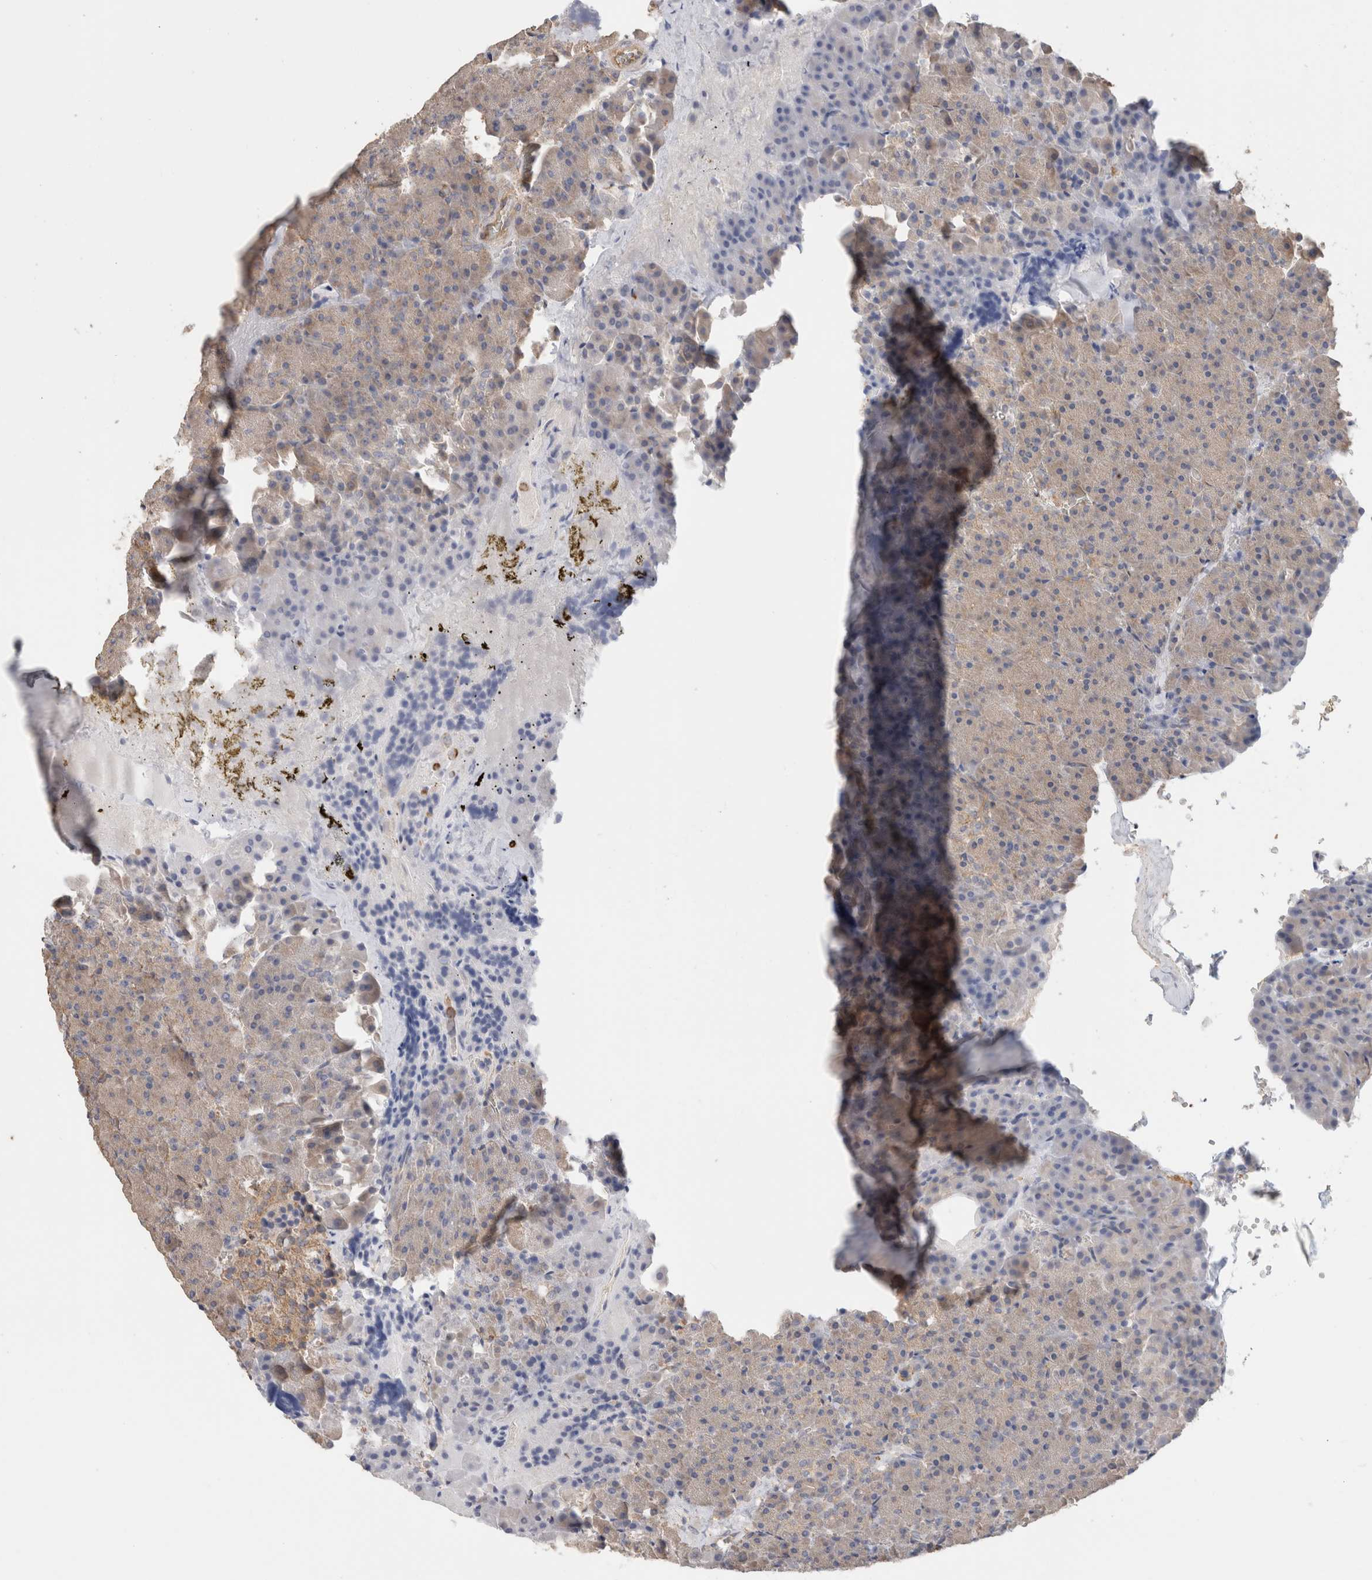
{"staining": {"intensity": "weak", "quantity": "<25%", "location": "cytoplasmic/membranous"}, "tissue": "pancreas", "cell_type": "Exocrine glandular cells", "image_type": "normal", "snomed": [{"axis": "morphology", "description": "Normal tissue, NOS"}, {"axis": "morphology", "description": "Carcinoid, malignant, NOS"}, {"axis": "topography", "description": "Pancreas"}], "caption": "Immunohistochemistry photomicrograph of benign pancreas: human pancreas stained with DAB (3,3'-diaminobenzidine) exhibits no significant protein expression in exocrine glandular cells.", "gene": "CFAP418", "patient": {"sex": "female", "age": 35}}